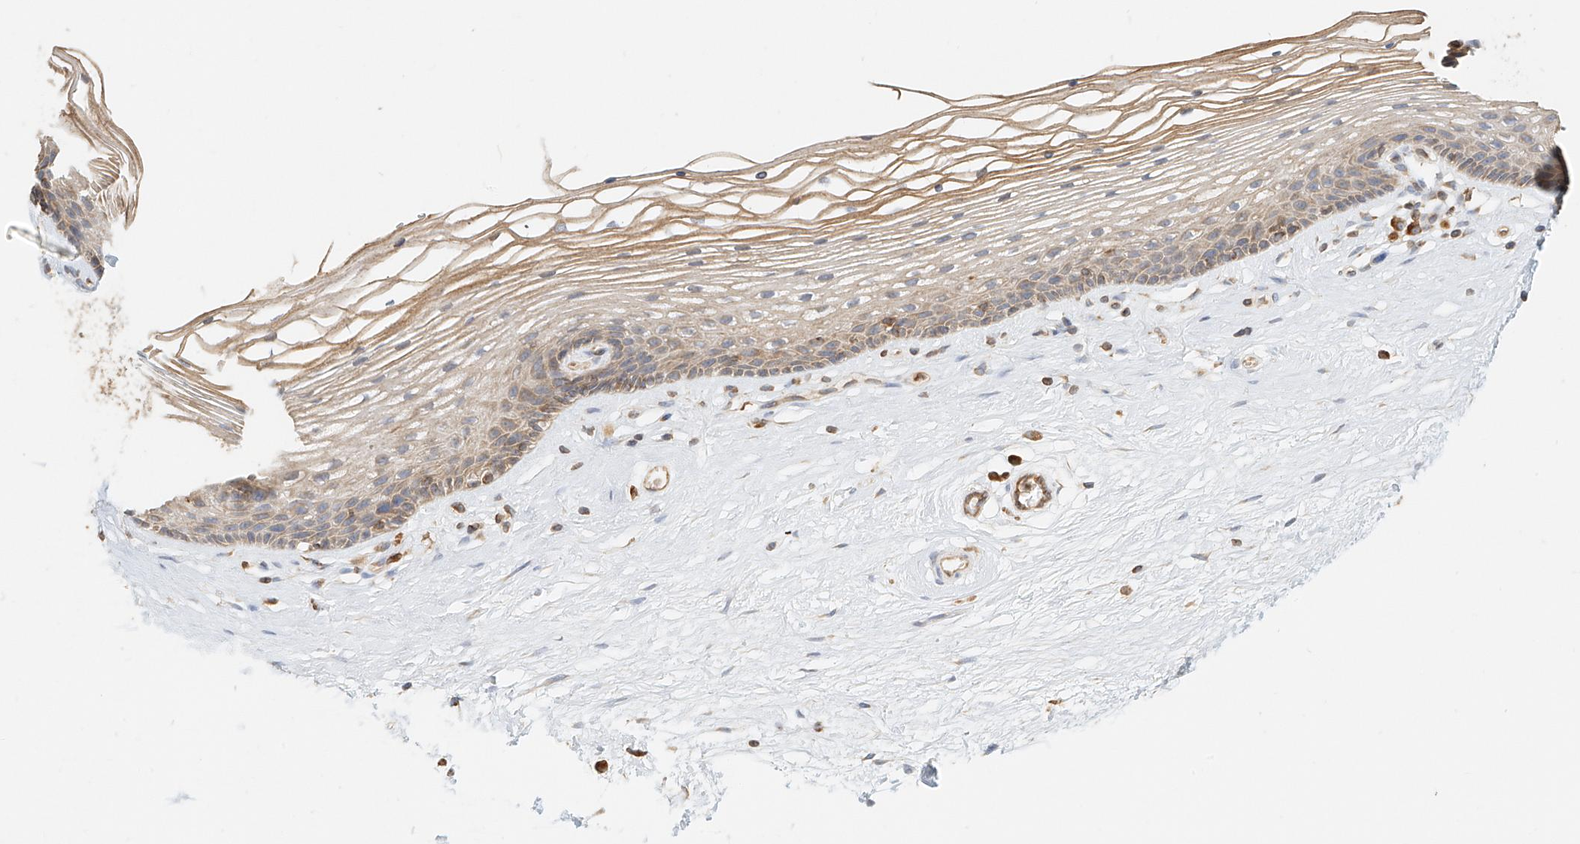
{"staining": {"intensity": "weak", "quantity": "25%-75%", "location": "cytoplasmic/membranous"}, "tissue": "vagina", "cell_type": "Squamous epithelial cells", "image_type": "normal", "snomed": [{"axis": "morphology", "description": "Normal tissue, NOS"}, {"axis": "topography", "description": "Vagina"}], "caption": "Squamous epithelial cells reveal low levels of weak cytoplasmic/membranous positivity in approximately 25%-75% of cells in normal vagina.", "gene": "DHRS7", "patient": {"sex": "female", "age": 46}}